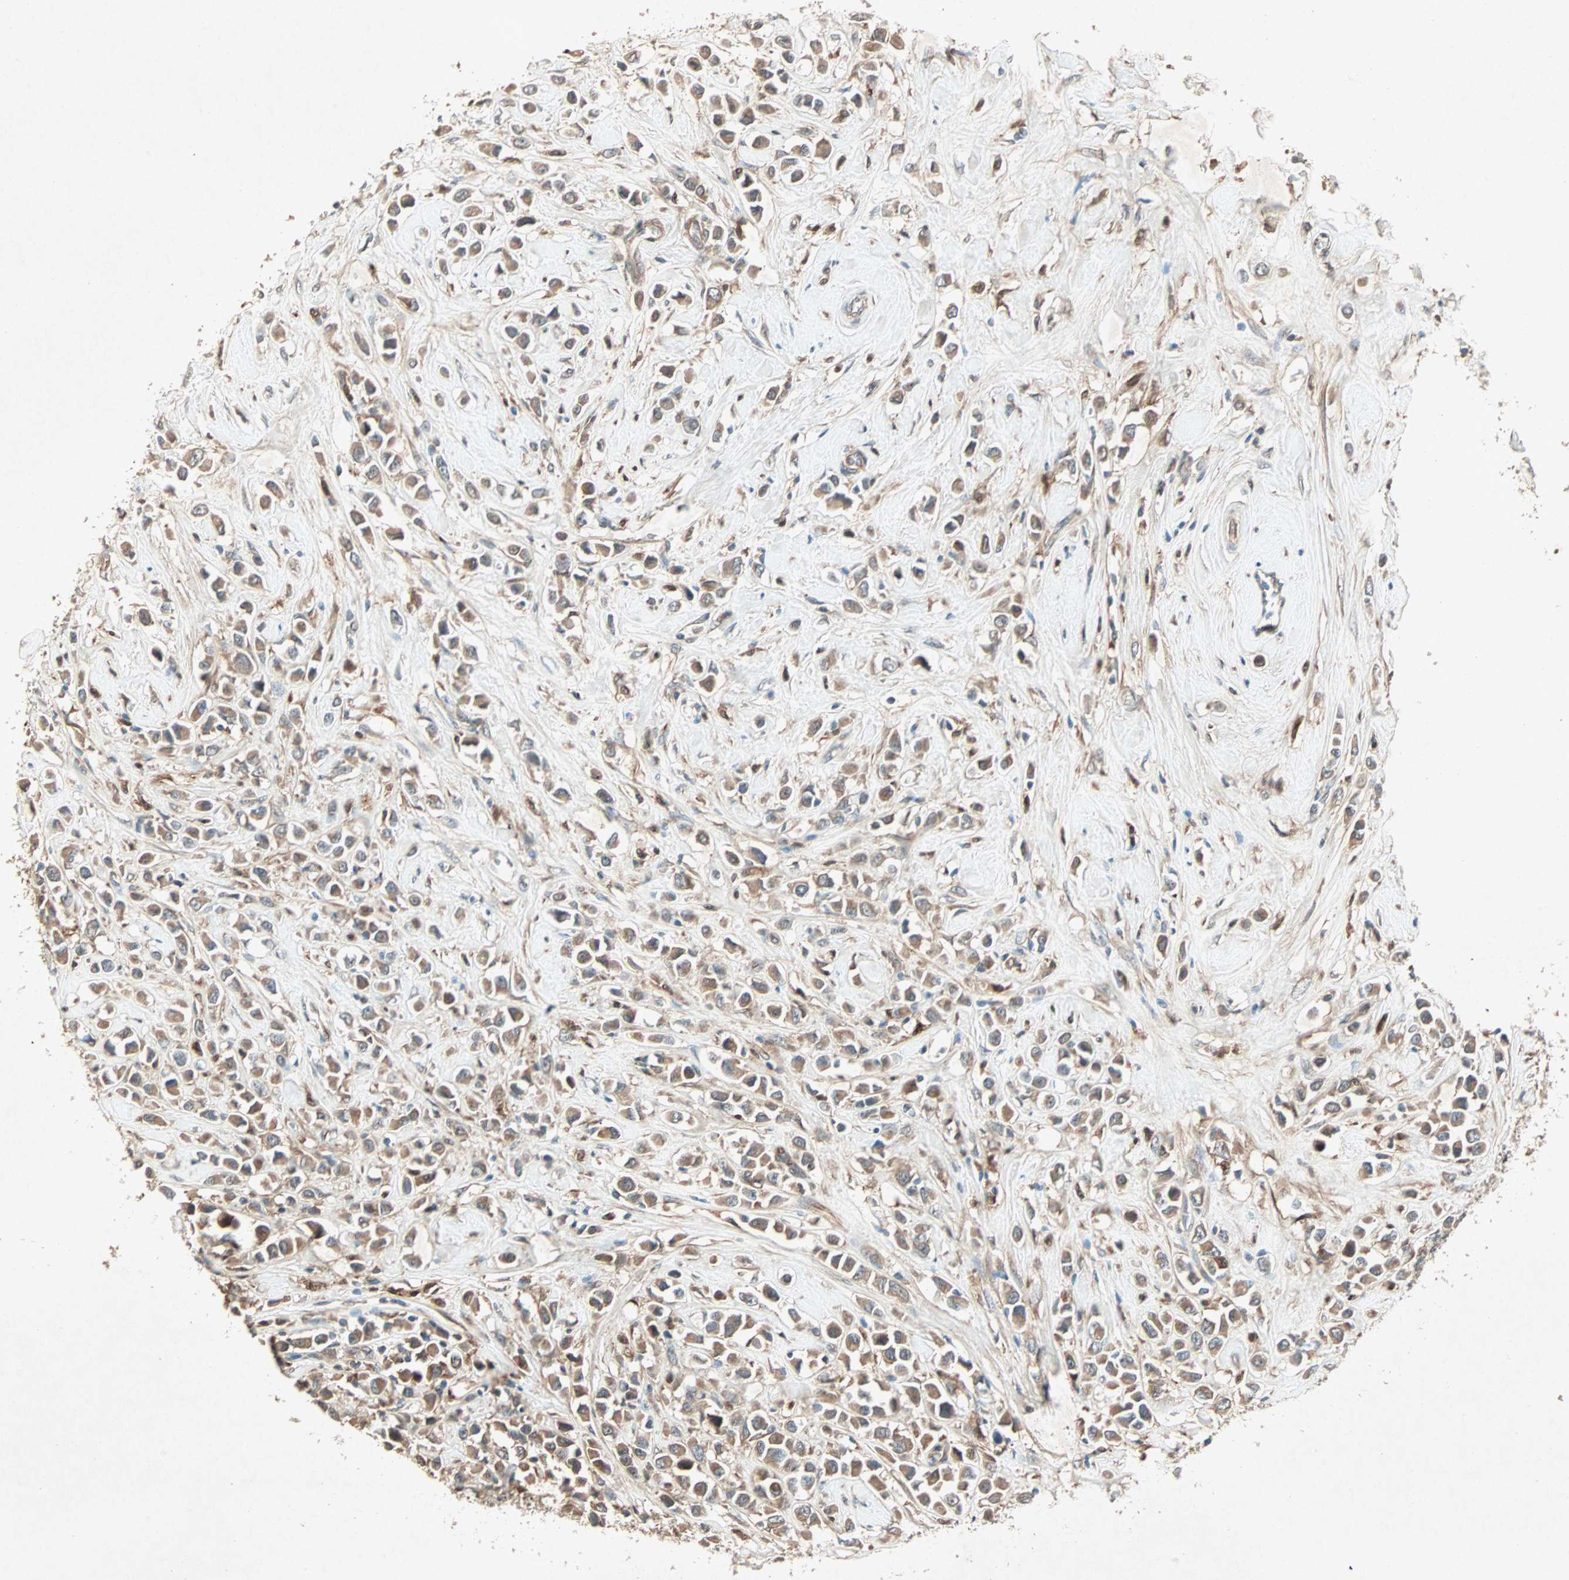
{"staining": {"intensity": "moderate", "quantity": ">75%", "location": "cytoplasmic/membranous"}, "tissue": "breast cancer", "cell_type": "Tumor cells", "image_type": "cancer", "snomed": [{"axis": "morphology", "description": "Duct carcinoma"}, {"axis": "topography", "description": "Breast"}], "caption": "Protein expression analysis of human breast invasive ductal carcinoma reveals moderate cytoplasmic/membranous staining in approximately >75% of tumor cells. The protein of interest is stained brown, and the nuclei are stained in blue (DAB IHC with brightfield microscopy, high magnification).", "gene": "SDSL", "patient": {"sex": "female", "age": 61}}